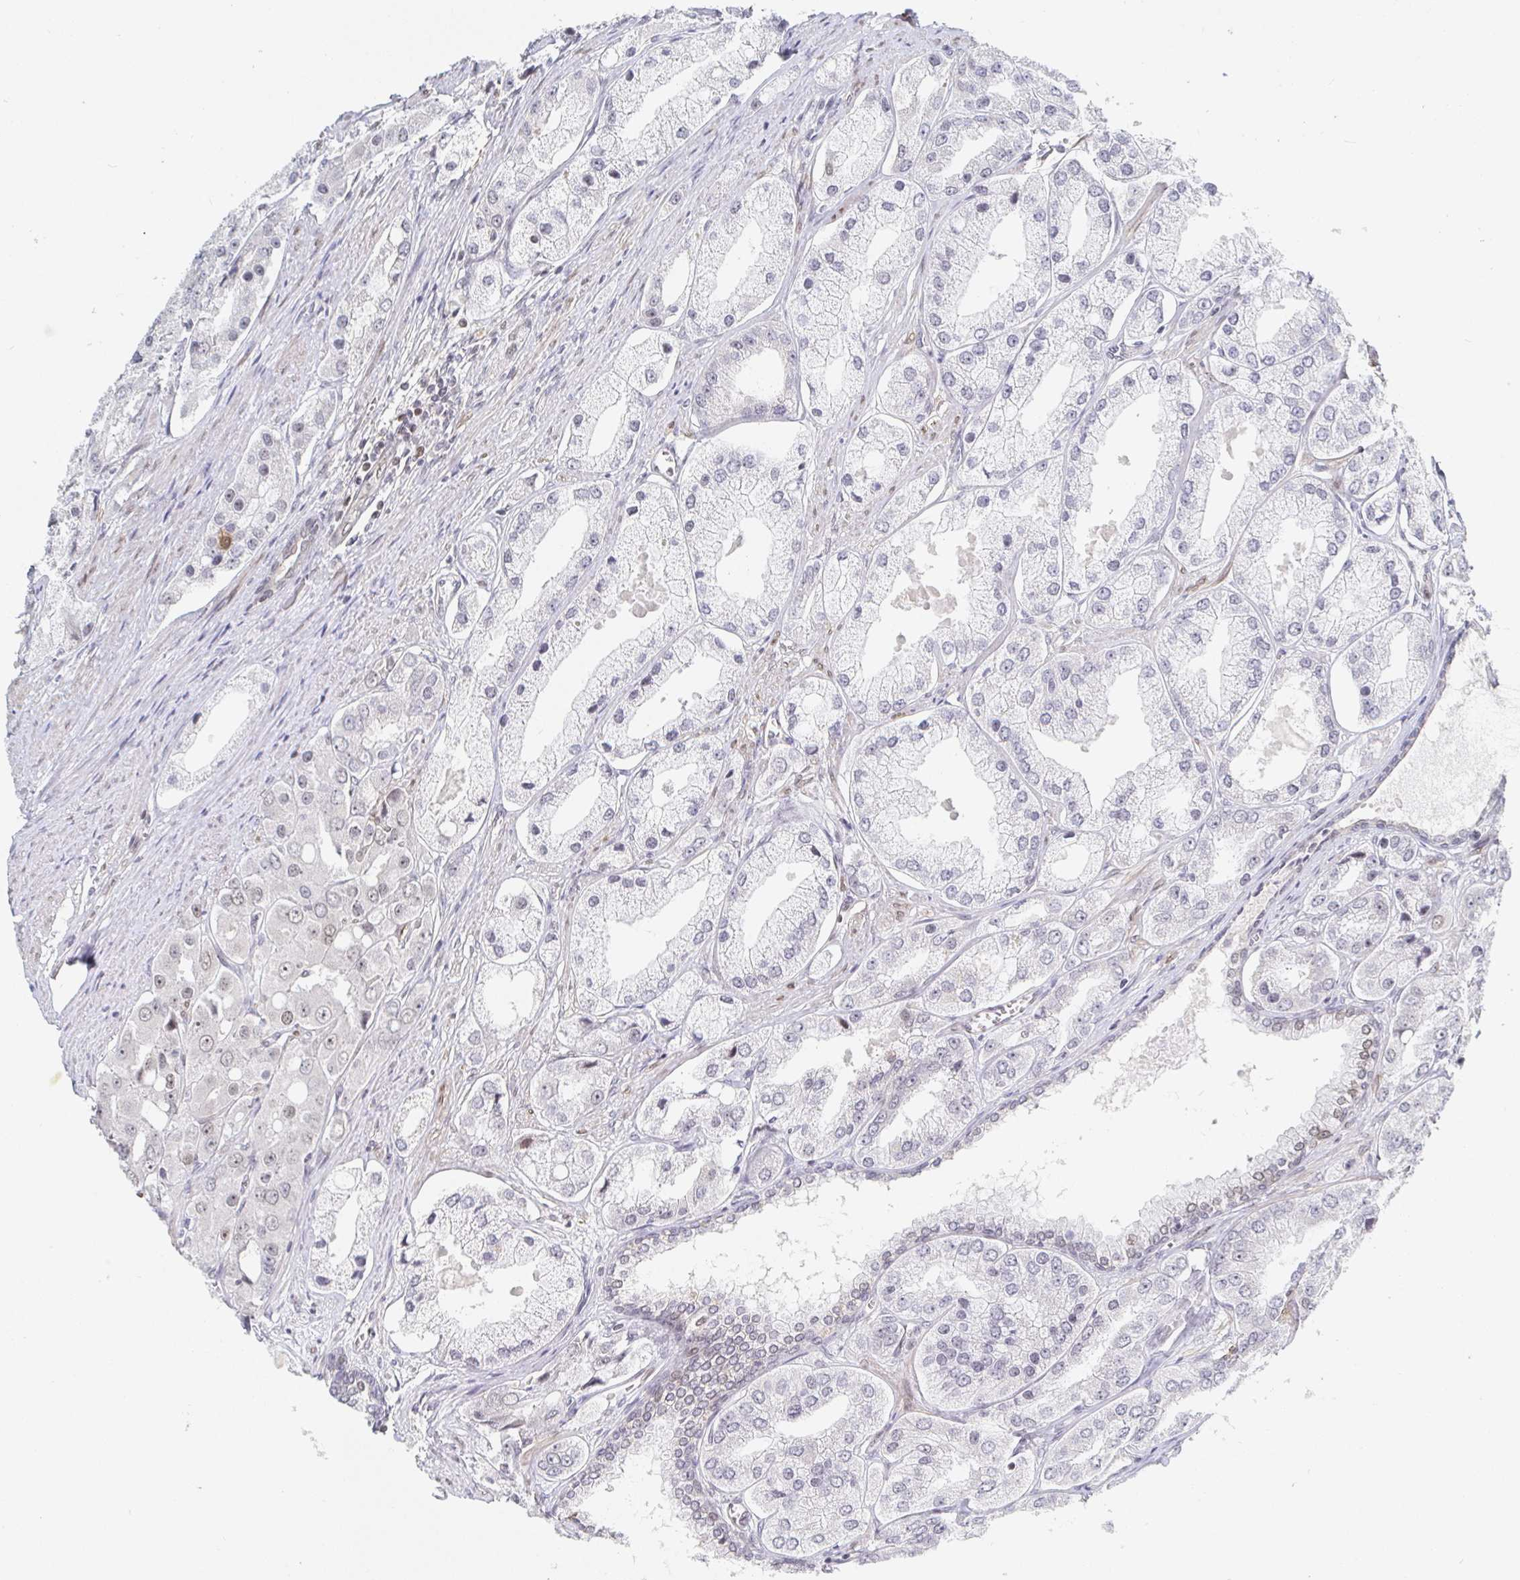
{"staining": {"intensity": "negative", "quantity": "none", "location": "none"}, "tissue": "prostate cancer", "cell_type": "Tumor cells", "image_type": "cancer", "snomed": [{"axis": "morphology", "description": "Adenocarcinoma, Low grade"}, {"axis": "topography", "description": "Prostate"}], "caption": "There is no significant positivity in tumor cells of prostate low-grade adenocarcinoma.", "gene": "CHD2", "patient": {"sex": "male", "age": 69}}